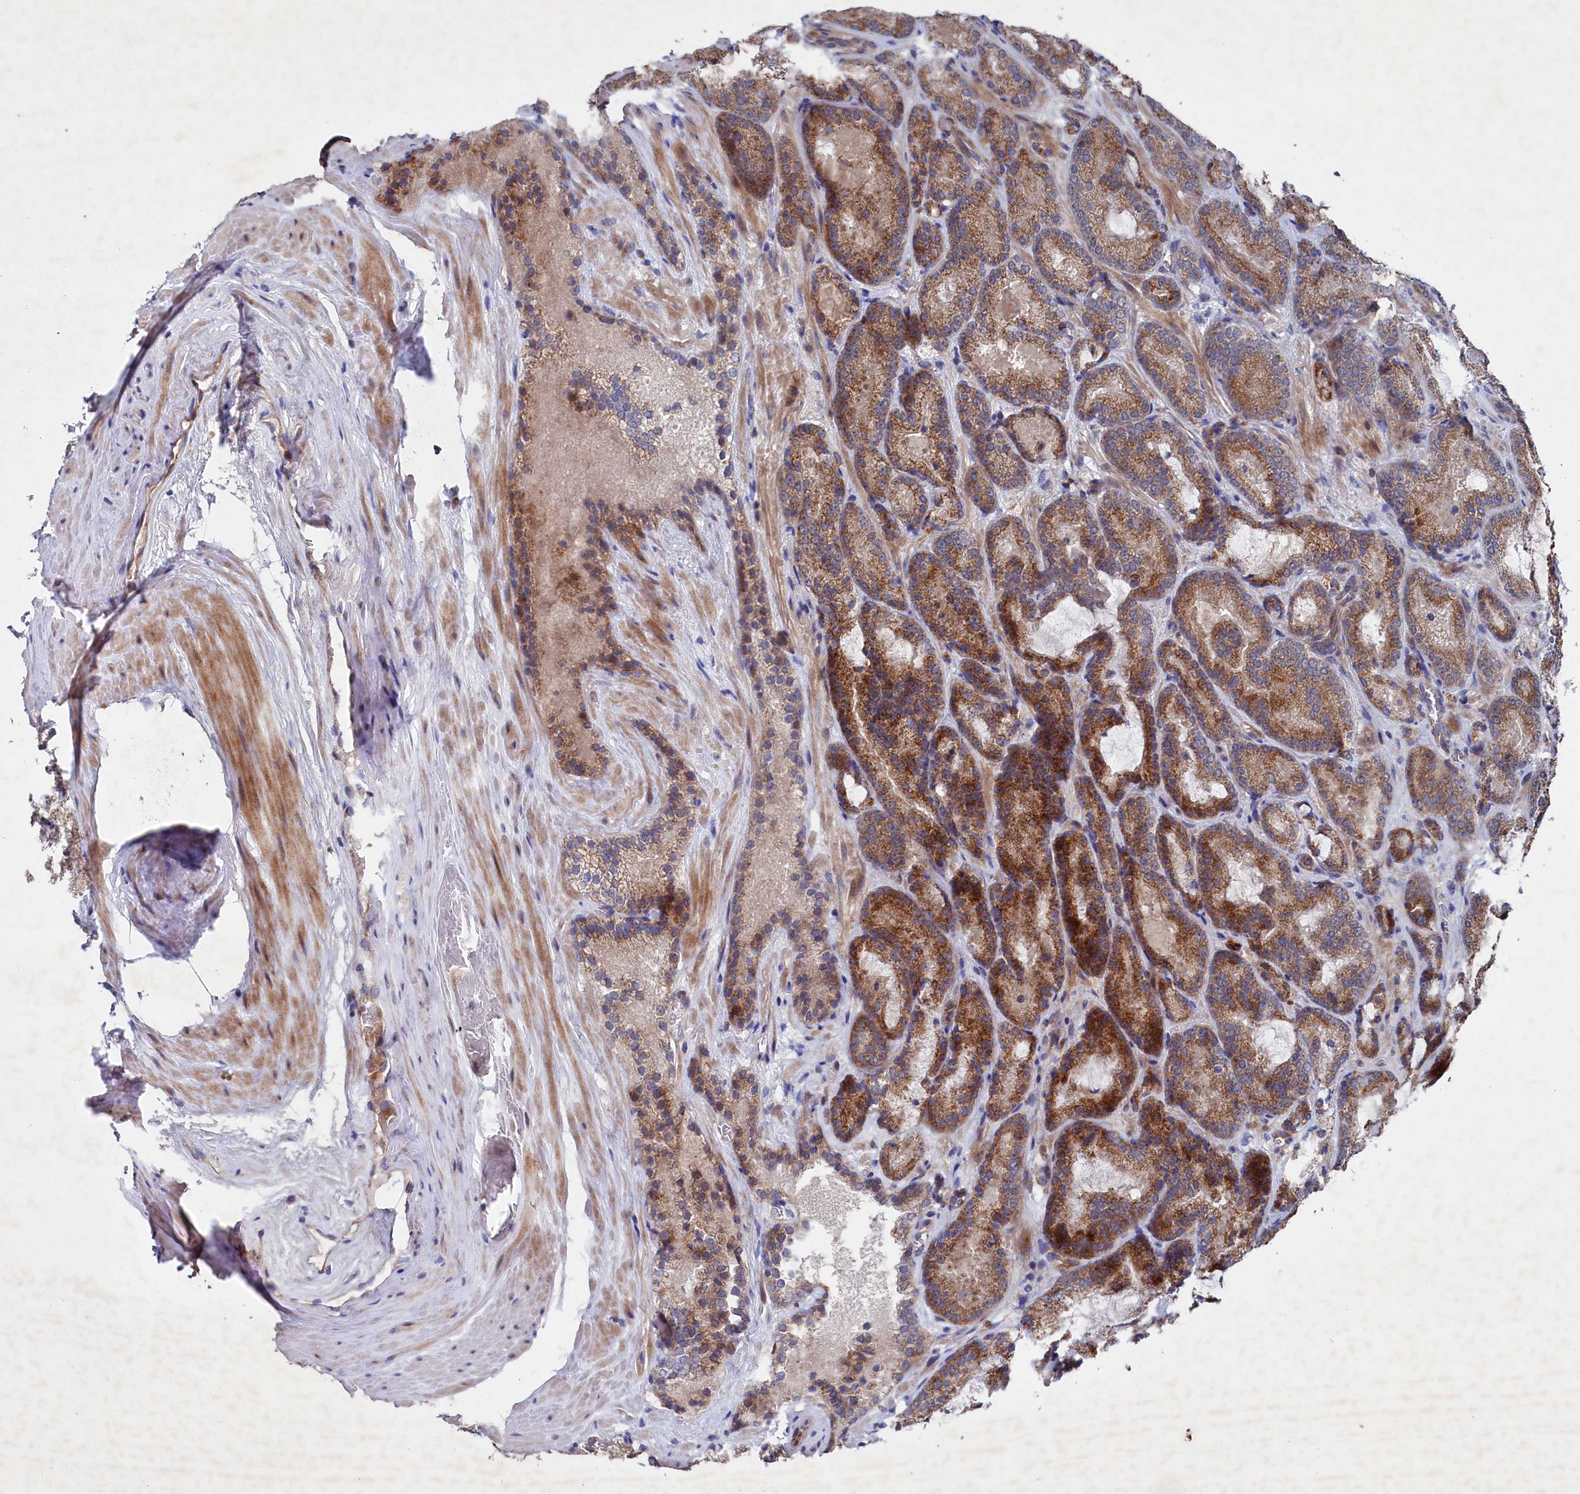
{"staining": {"intensity": "moderate", "quantity": "25%-75%", "location": "cytoplasmic/membranous"}, "tissue": "prostate cancer", "cell_type": "Tumor cells", "image_type": "cancer", "snomed": [{"axis": "morphology", "description": "Adenocarcinoma, Low grade"}, {"axis": "topography", "description": "Prostate"}], "caption": "Protein staining of low-grade adenocarcinoma (prostate) tissue shows moderate cytoplasmic/membranous expression in approximately 25%-75% of tumor cells.", "gene": "SUPV3L1", "patient": {"sex": "male", "age": 74}}